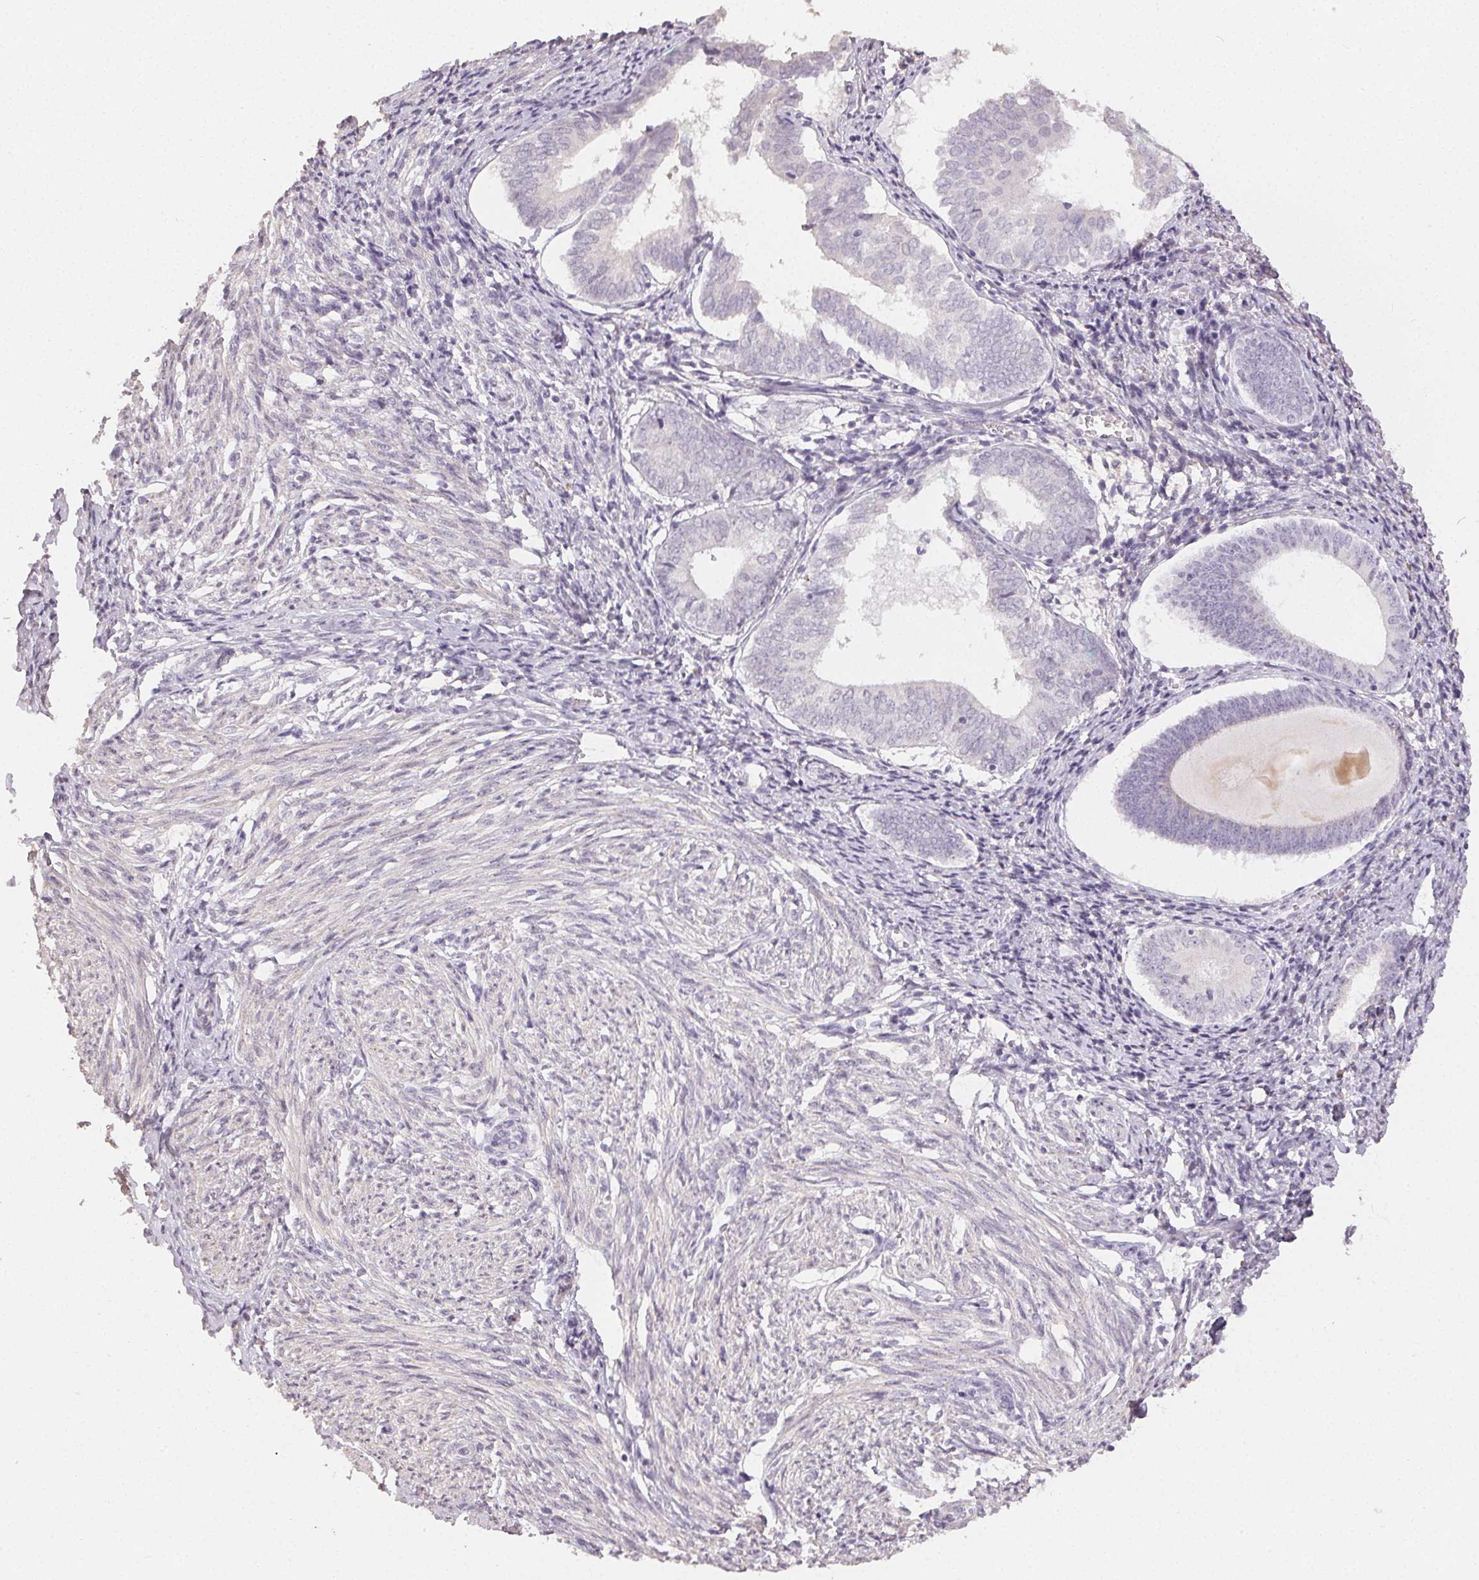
{"staining": {"intensity": "negative", "quantity": "none", "location": "none"}, "tissue": "endometrium", "cell_type": "Cells in endometrial stroma", "image_type": "normal", "snomed": [{"axis": "morphology", "description": "Normal tissue, NOS"}, {"axis": "topography", "description": "Endometrium"}], "caption": "The micrograph exhibits no significant positivity in cells in endometrial stroma of endometrium. (Immunohistochemistry (ihc), brightfield microscopy, high magnification).", "gene": "TMEM174", "patient": {"sex": "female", "age": 50}}